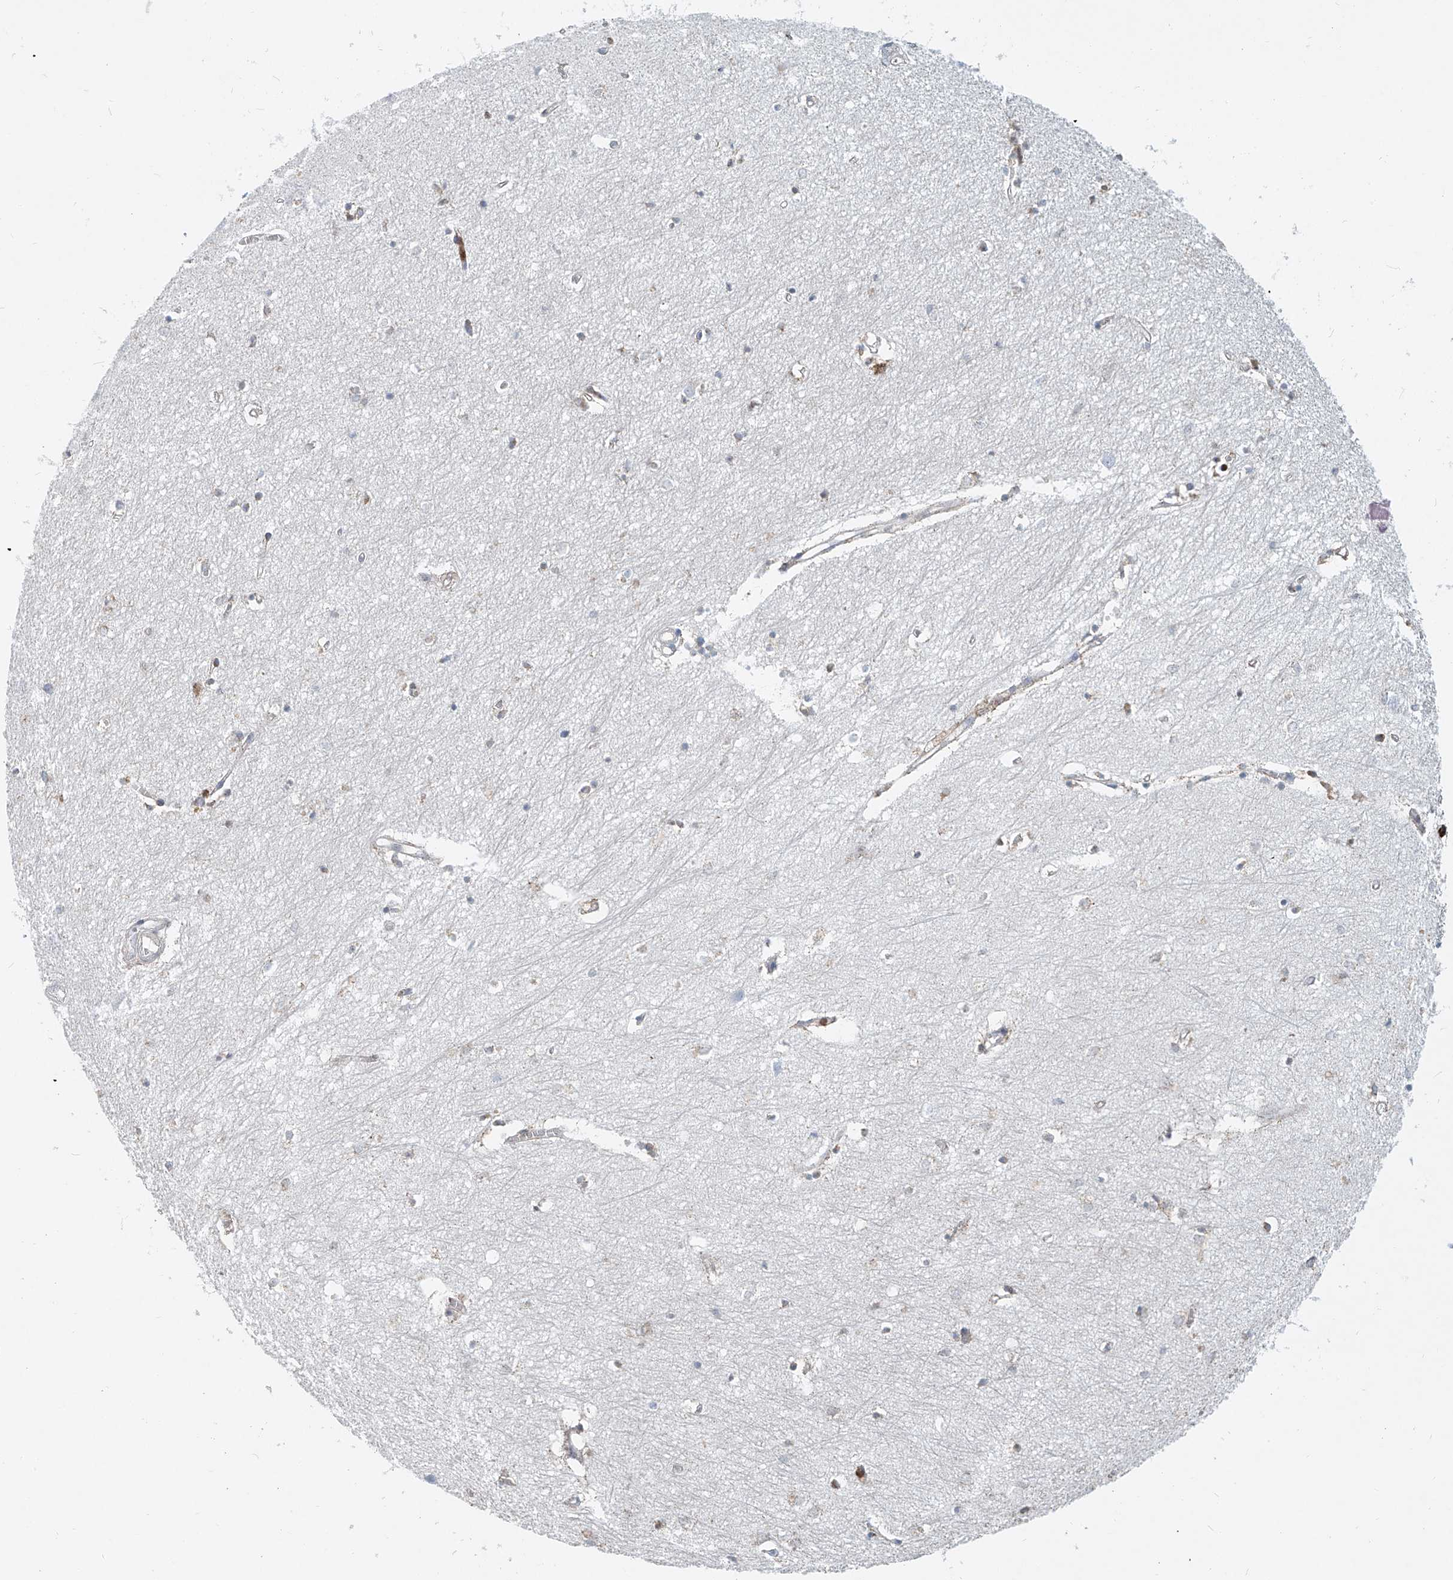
{"staining": {"intensity": "negative", "quantity": "none", "location": "none"}, "tissue": "hippocampus", "cell_type": "Glial cells", "image_type": "normal", "snomed": [{"axis": "morphology", "description": "Normal tissue, NOS"}, {"axis": "topography", "description": "Hippocampus"}], "caption": "A photomicrograph of hippocampus stained for a protein reveals no brown staining in glial cells. (Immunohistochemistry, brightfield microscopy, high magnification).", "gene": "PTPRA", "patient": {"sex": "female", "age": 64}}